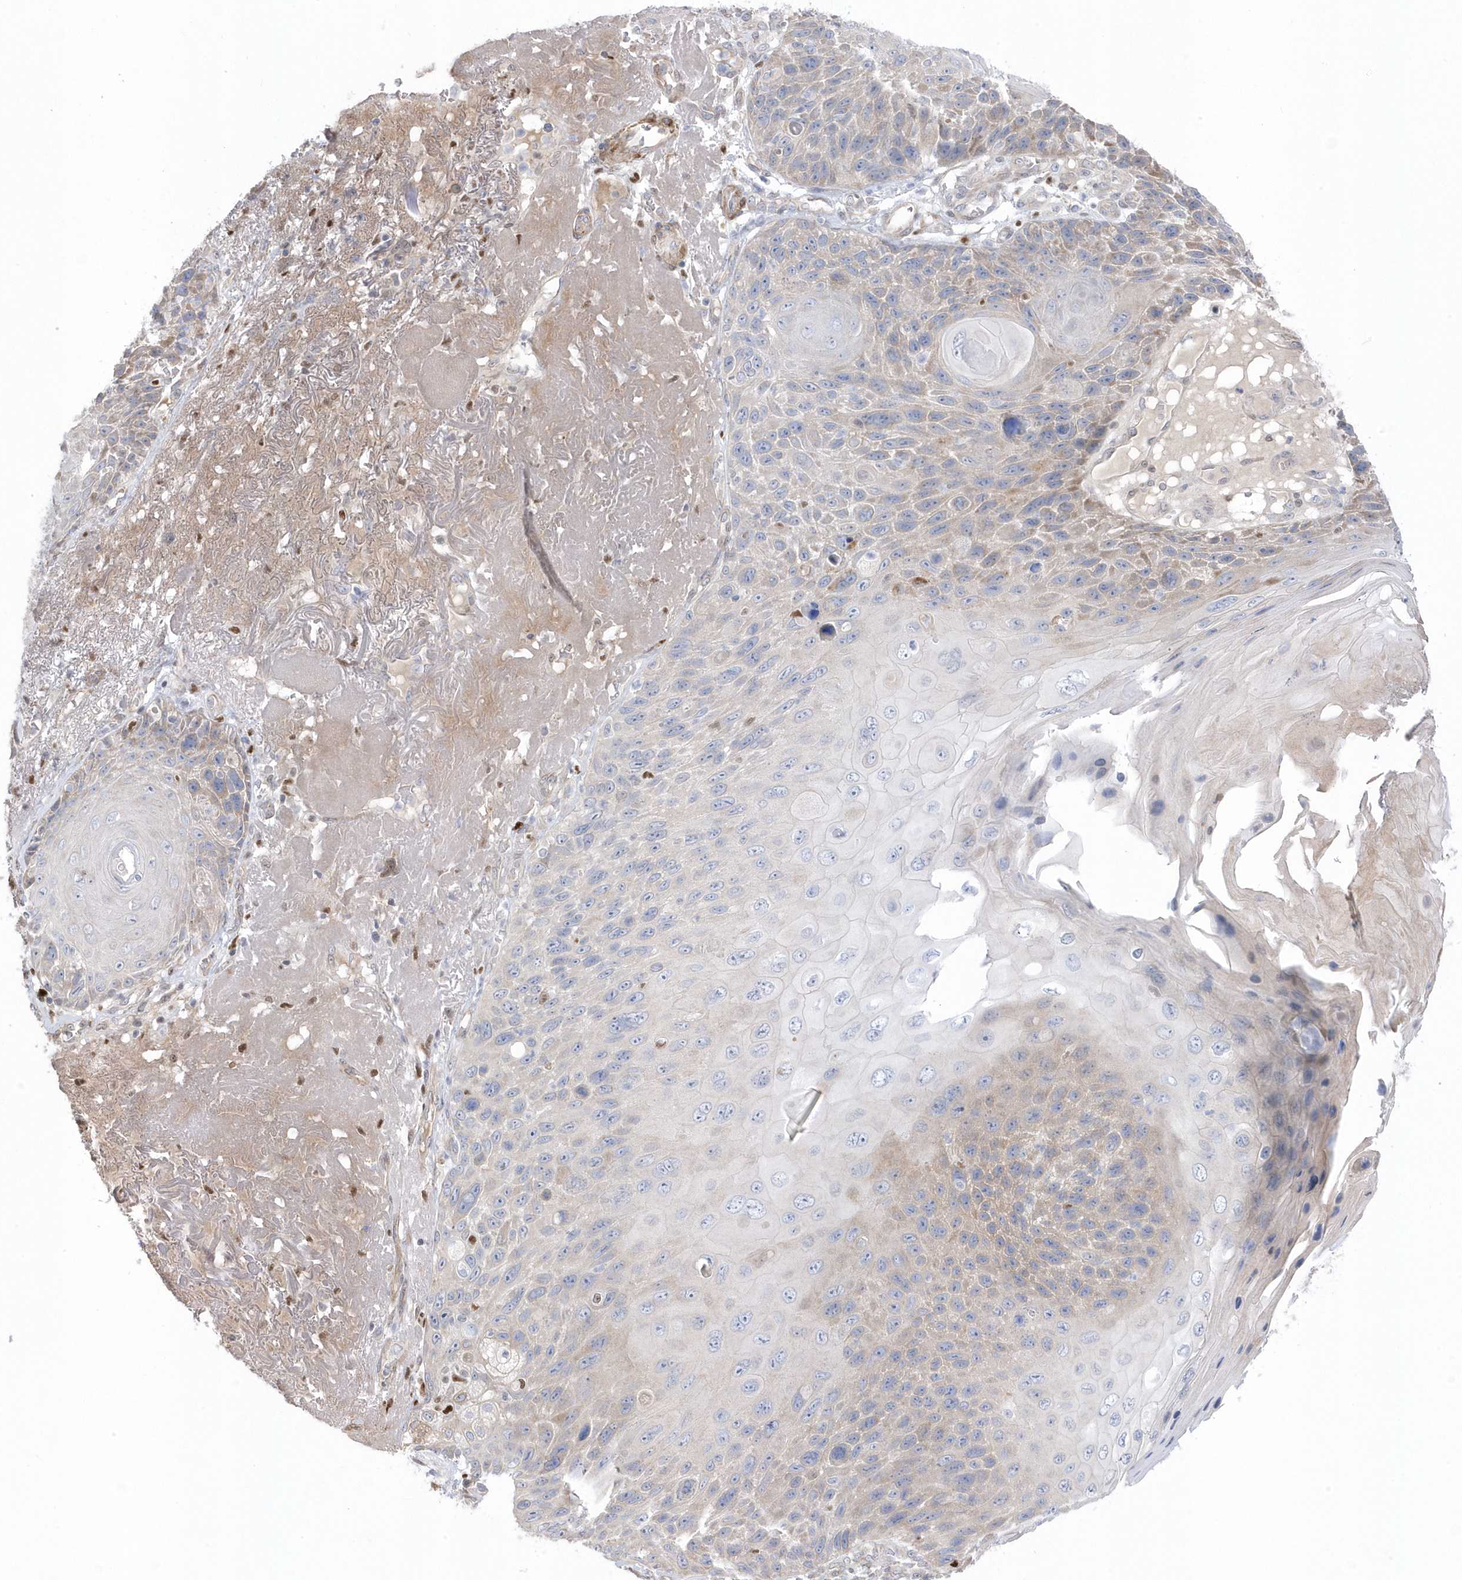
{"staining": {"intensity": "weak", "quantity": "25%-75%", "location": "cytoplasmic/membranous"}, "tissue": "skin cancer", "cell_type": "Tumor cells", "image_type": "cancer", "snomed": [{"axis": "morphology", "description": "Squamous cell carcinoma, NOS"}, {"axis": "topography", "description": "Skin"}], "caption": "Approximately 25%-75% of tumor cells in skin cancer (squamous cell carcinoma) demonstrate weak cytoplasmic/membranous protein staining as visualized by brown immunohistochemical staining.", "gene": "GTPBP6", "patient": {"sex": "female", "age": 88}}